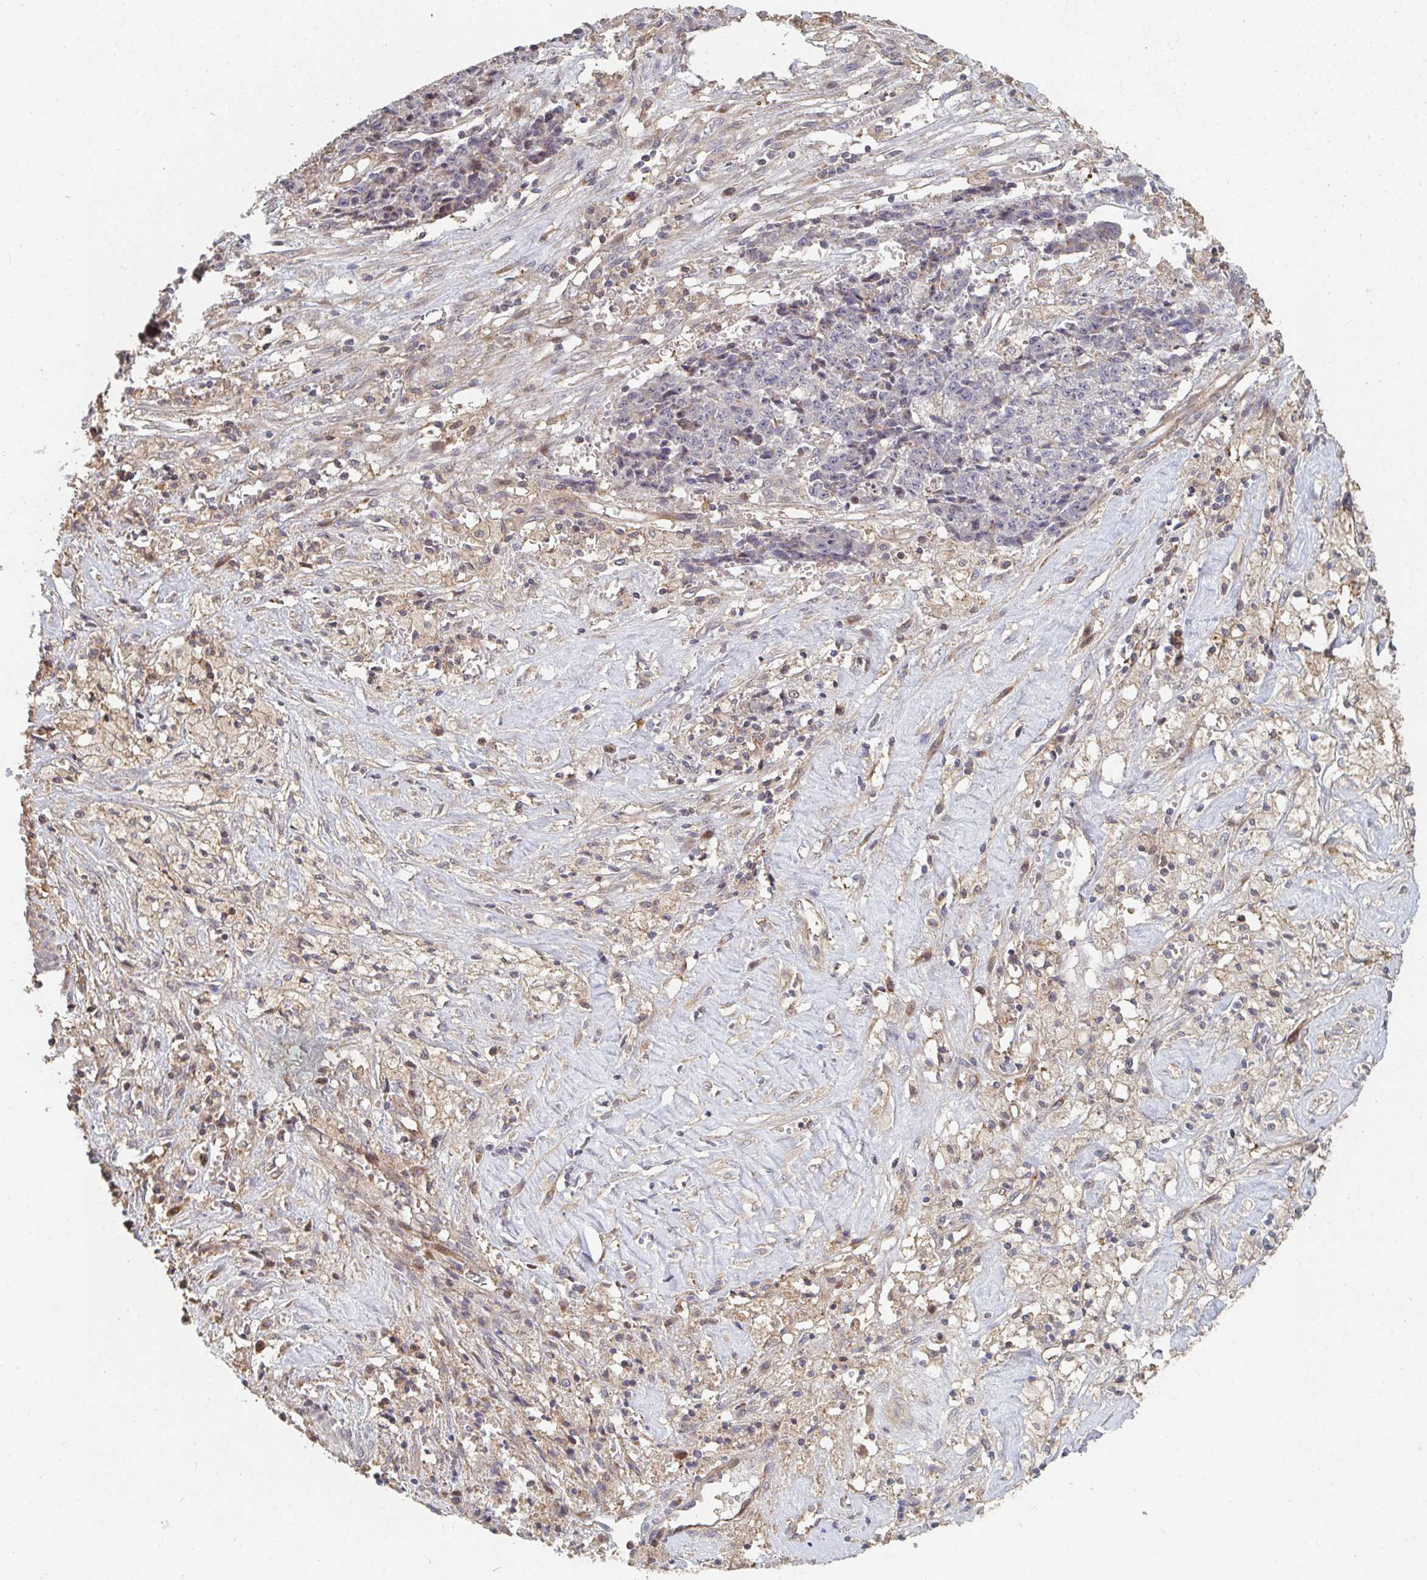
{"staining": {"intensity": "negative", "quantity": "none", "location": "none"}, "tissue": "ovarian cancer", "cell_type": "Tumor cells", "image_type": "cancer", "snomed": [{"axis": "morphology", "description": "Carcinoma, endometroid"}, {"axis": "topography", "description": "Ovary"}], "caption": "Immunohistochemistry of ovarian cancer (endometroid carcinoma) shows no expression in tumor cells.", "gene": "PTEN", "patient": {"sex": "female", "age": 42}}